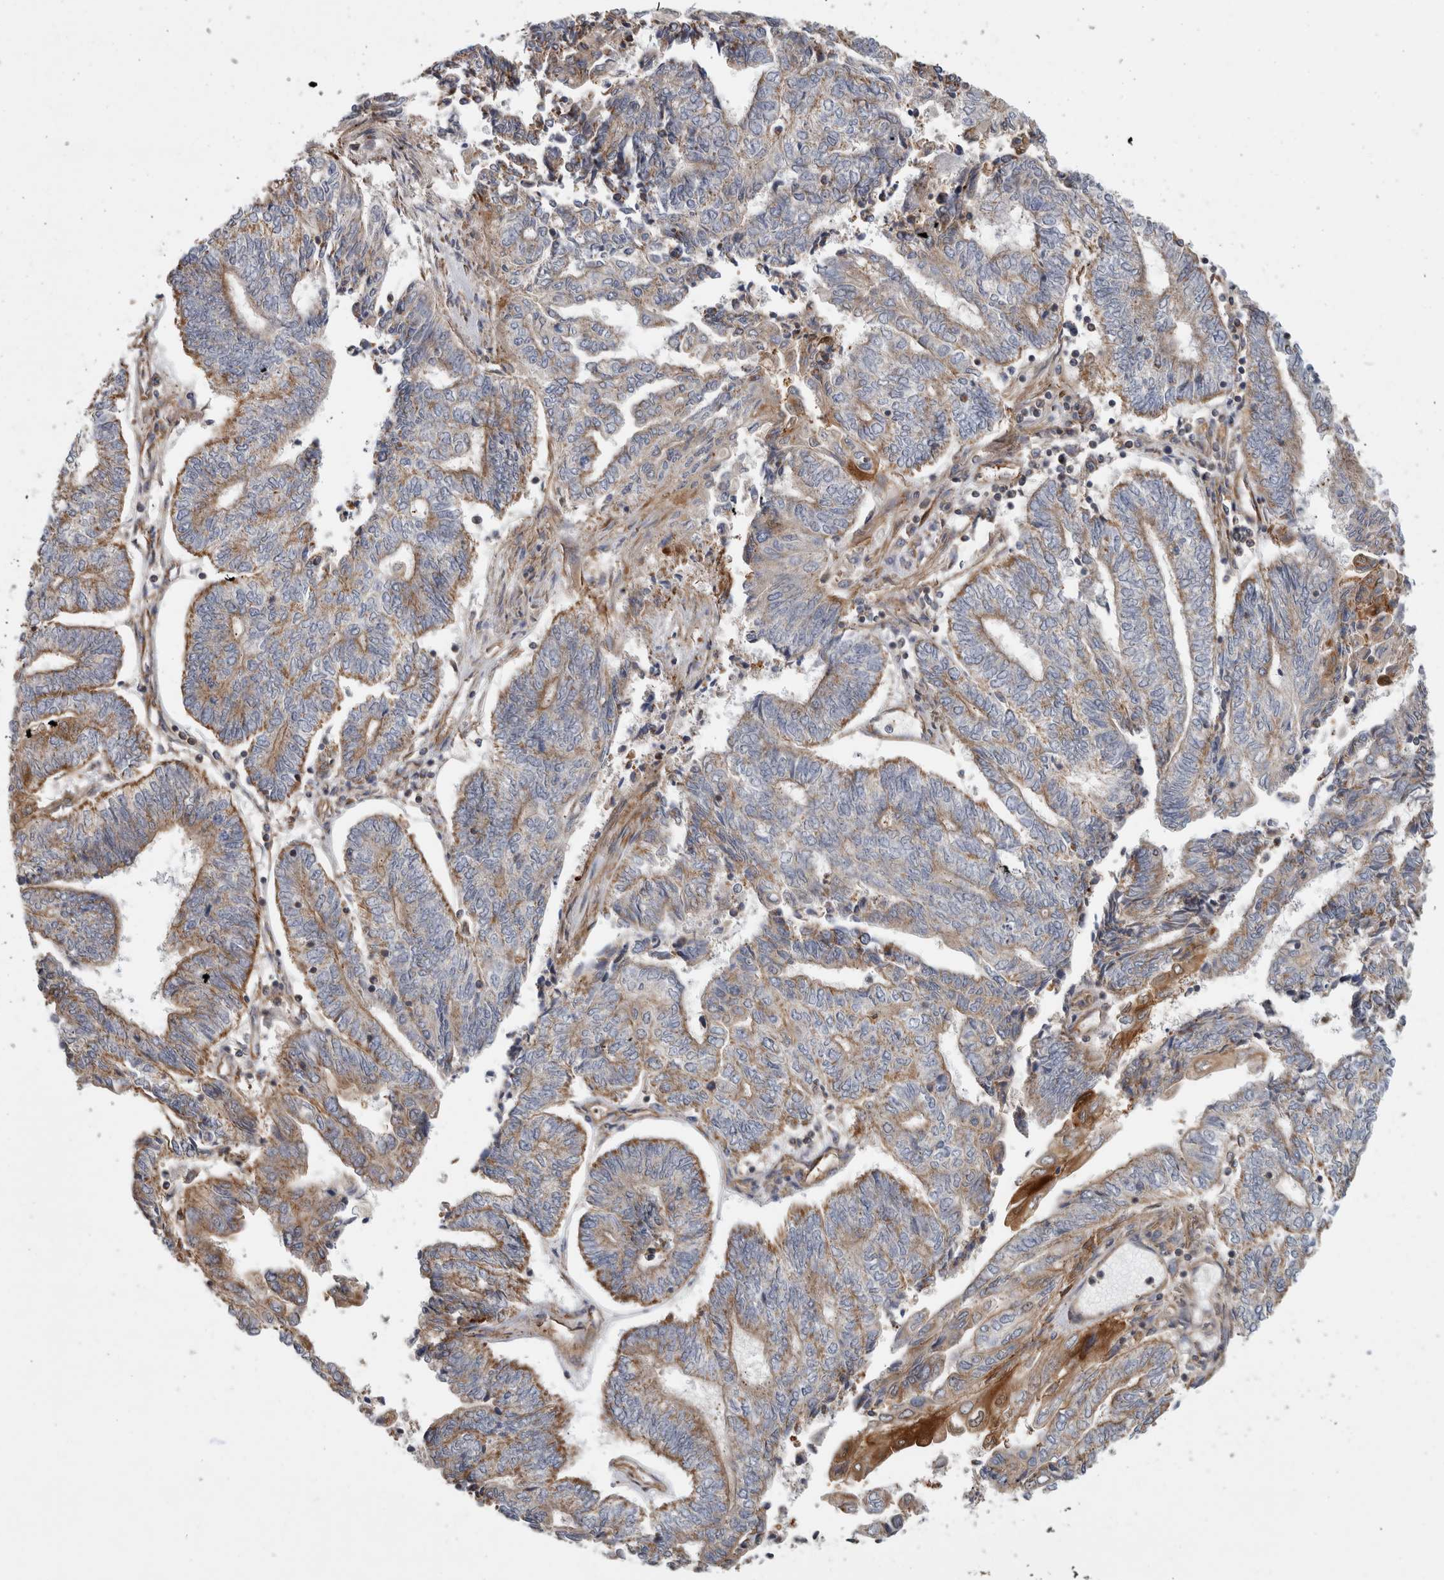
{"staining": {"intensity": "moderate", "quantity": ">75%", "location": "cytoplasmic/membranous"}, "tissue": "endometrial cancer", "cell_type": "Tumor cells", "image_type": "cancer", "snomed": [{"axis": "morphology", "description": "Adenocarcinoma, NOS"}, {"axis": "topography", "description": "Uterus"}, {"axis": "topography", "description": "Endometrium"}], "caption": "Endometrial cancer (adenocarcinoma) stained for a protein (brown) reveals moderate cytoplasmic/membranous positive staining in approximately >75% of tumor cells.", "gene": "SFXN2", "patient": {"sex": "female", "age": 70}}